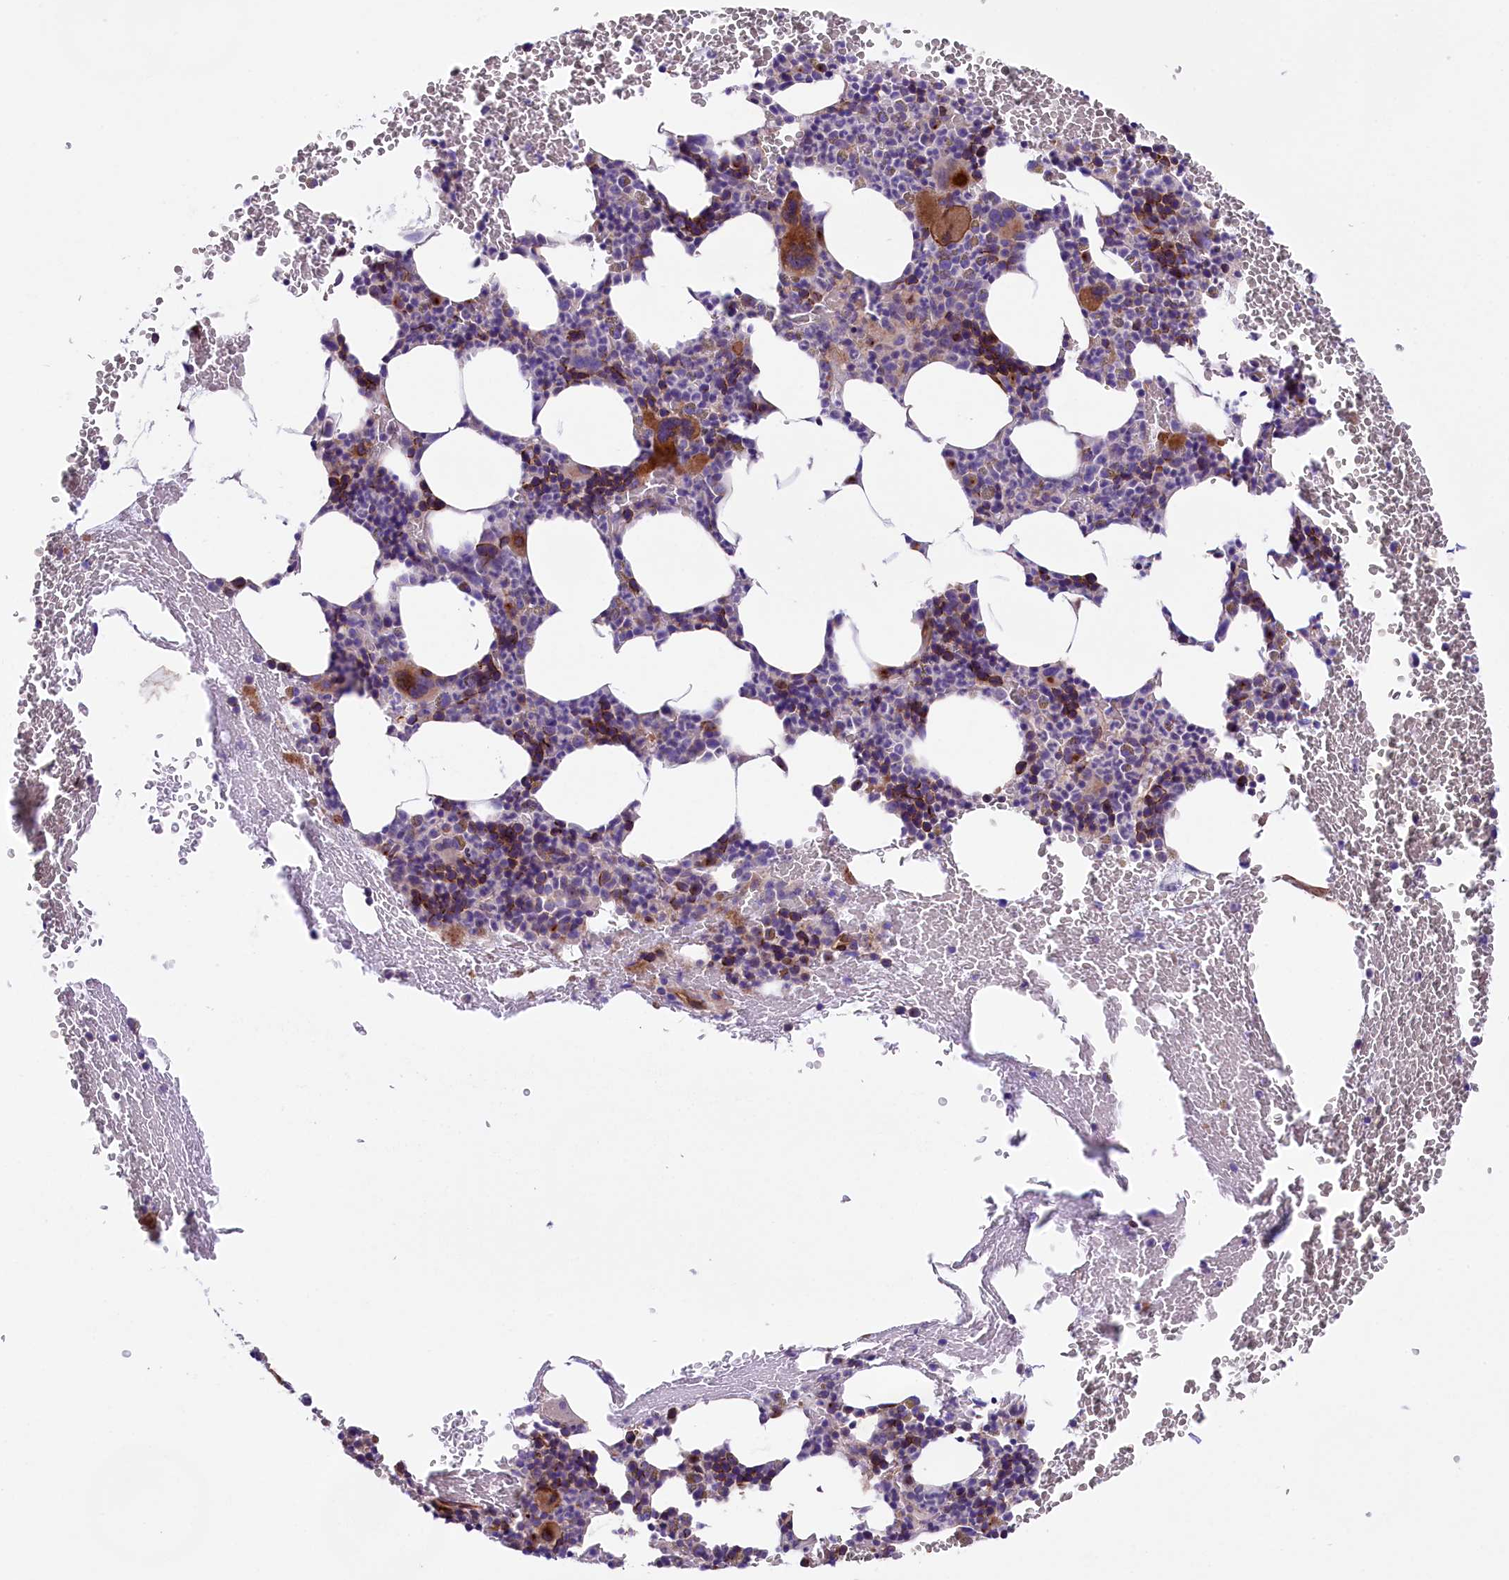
{"staining": {"intensity": "strong", "quantity": "<25%", "location": "cytoplasmic/membranous"}, "tissue": "bone marrow", "cell_type": "Hematopoietic cells", "image_type": "normal", "snomed": [{"axis": "morphology", "description": "Normal tissue, NOS"}, {"axis": "topography", "description": "Bone marrow"}], "caption": "Bone marrow was stained to show a protein in brown. There is medium levels of strong cytoplasmic/membranous expression in about <25% of hematopoietic cells. The staining was performed using DAB, with brown indicating positive protein expression. Nuclei are stained blue with hematoxylin.", "gene": "CD99L2", "patient": {"sex": "male", "age": 75}}